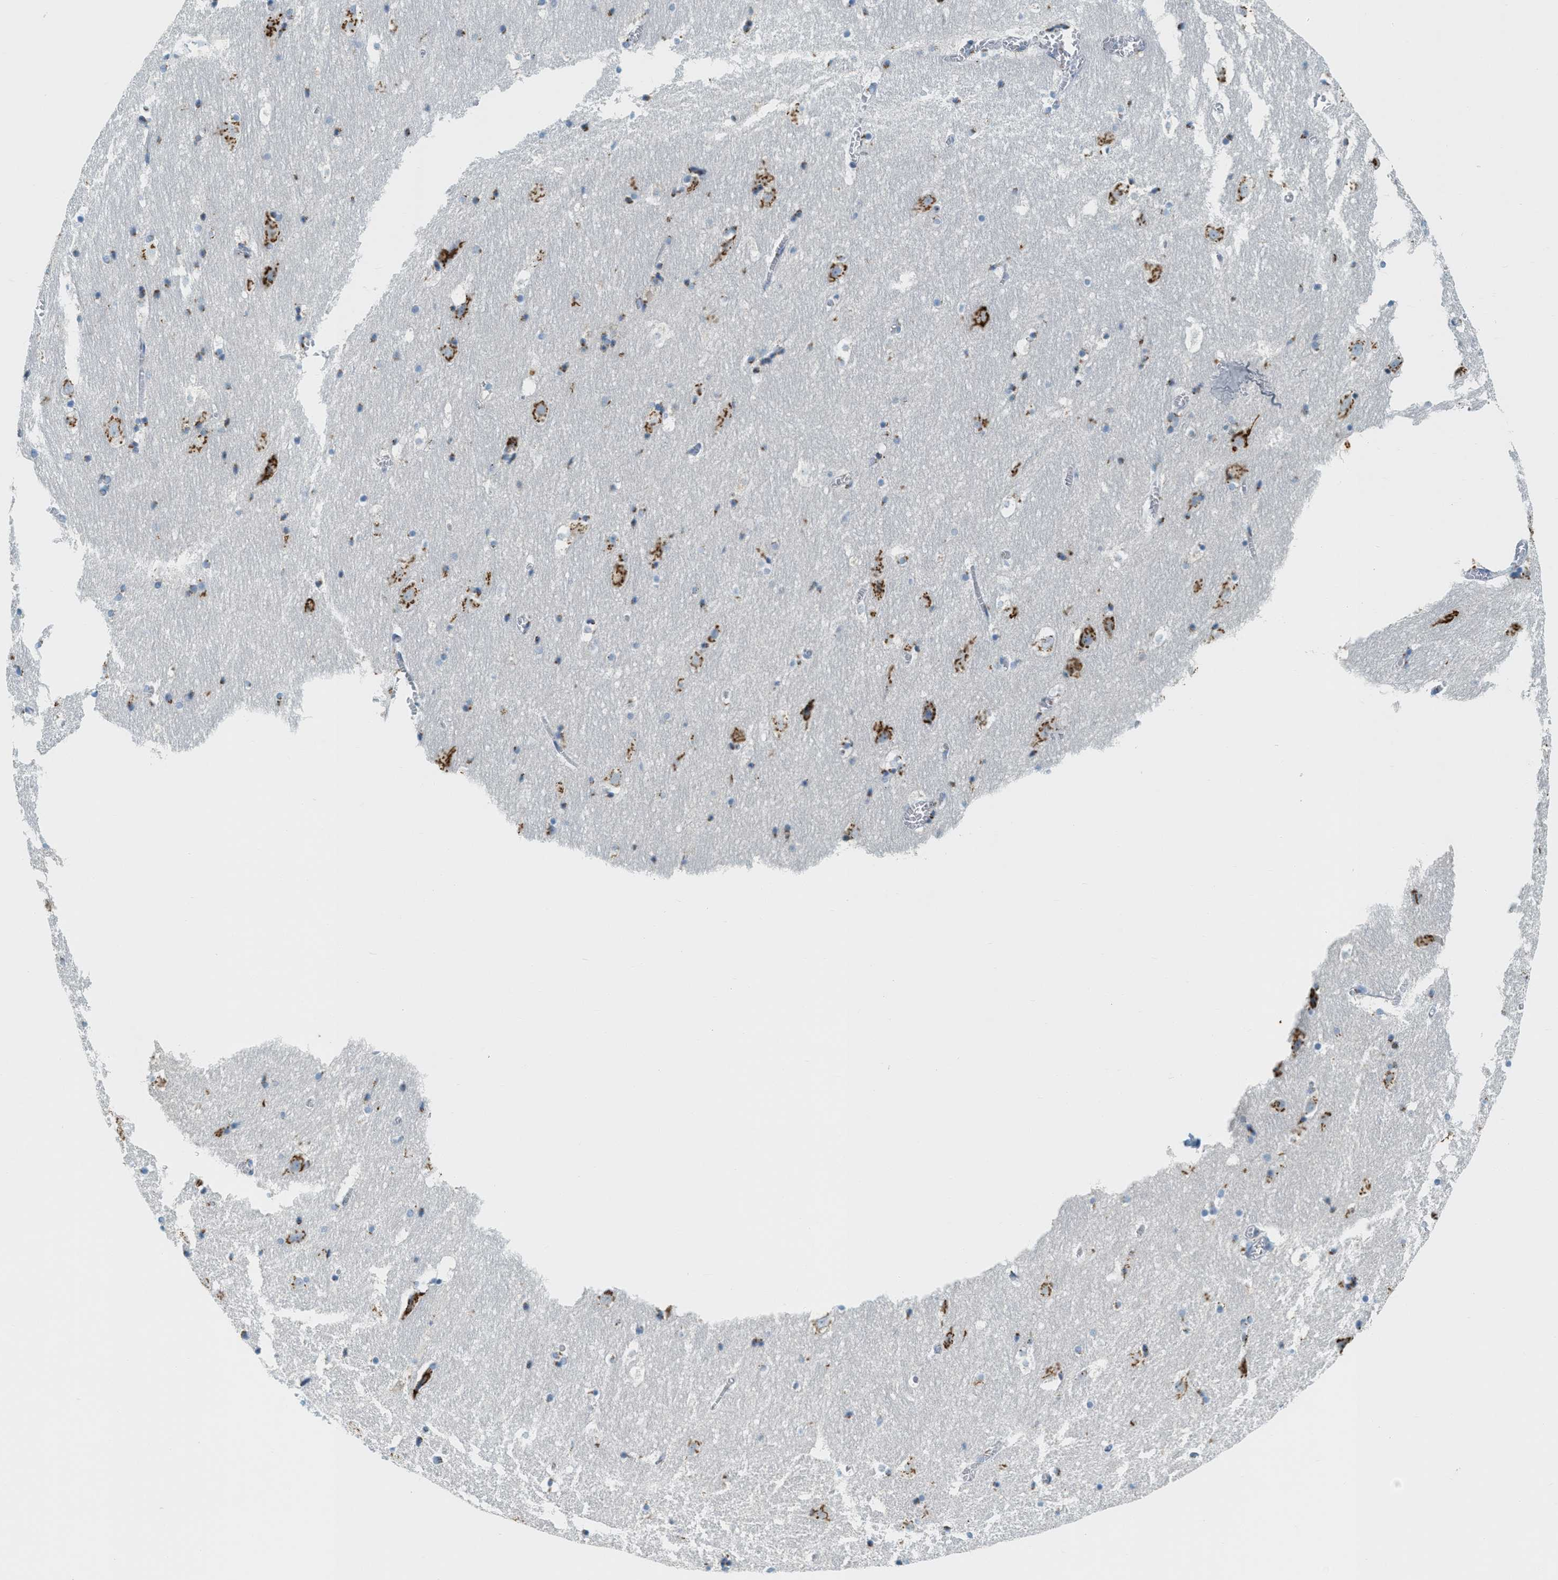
{"staining": {"intensity": "negative", "quantity": "none", "location": "none"}, "tissue": "hippocampus", "cell_type": "Glial cells", "image_type": "normal", "snomed": [{"axis": "morphology", "description": "Normal tissue, NOS"}, {"axis": "topography", "description": "Hippocampus"}], "caption": "Human hippocampus stained for a protein using IHC reveals no positivity in glial cells.", "gene": "ENTPD4", "patient": {"sex": "male", "age": 45}}